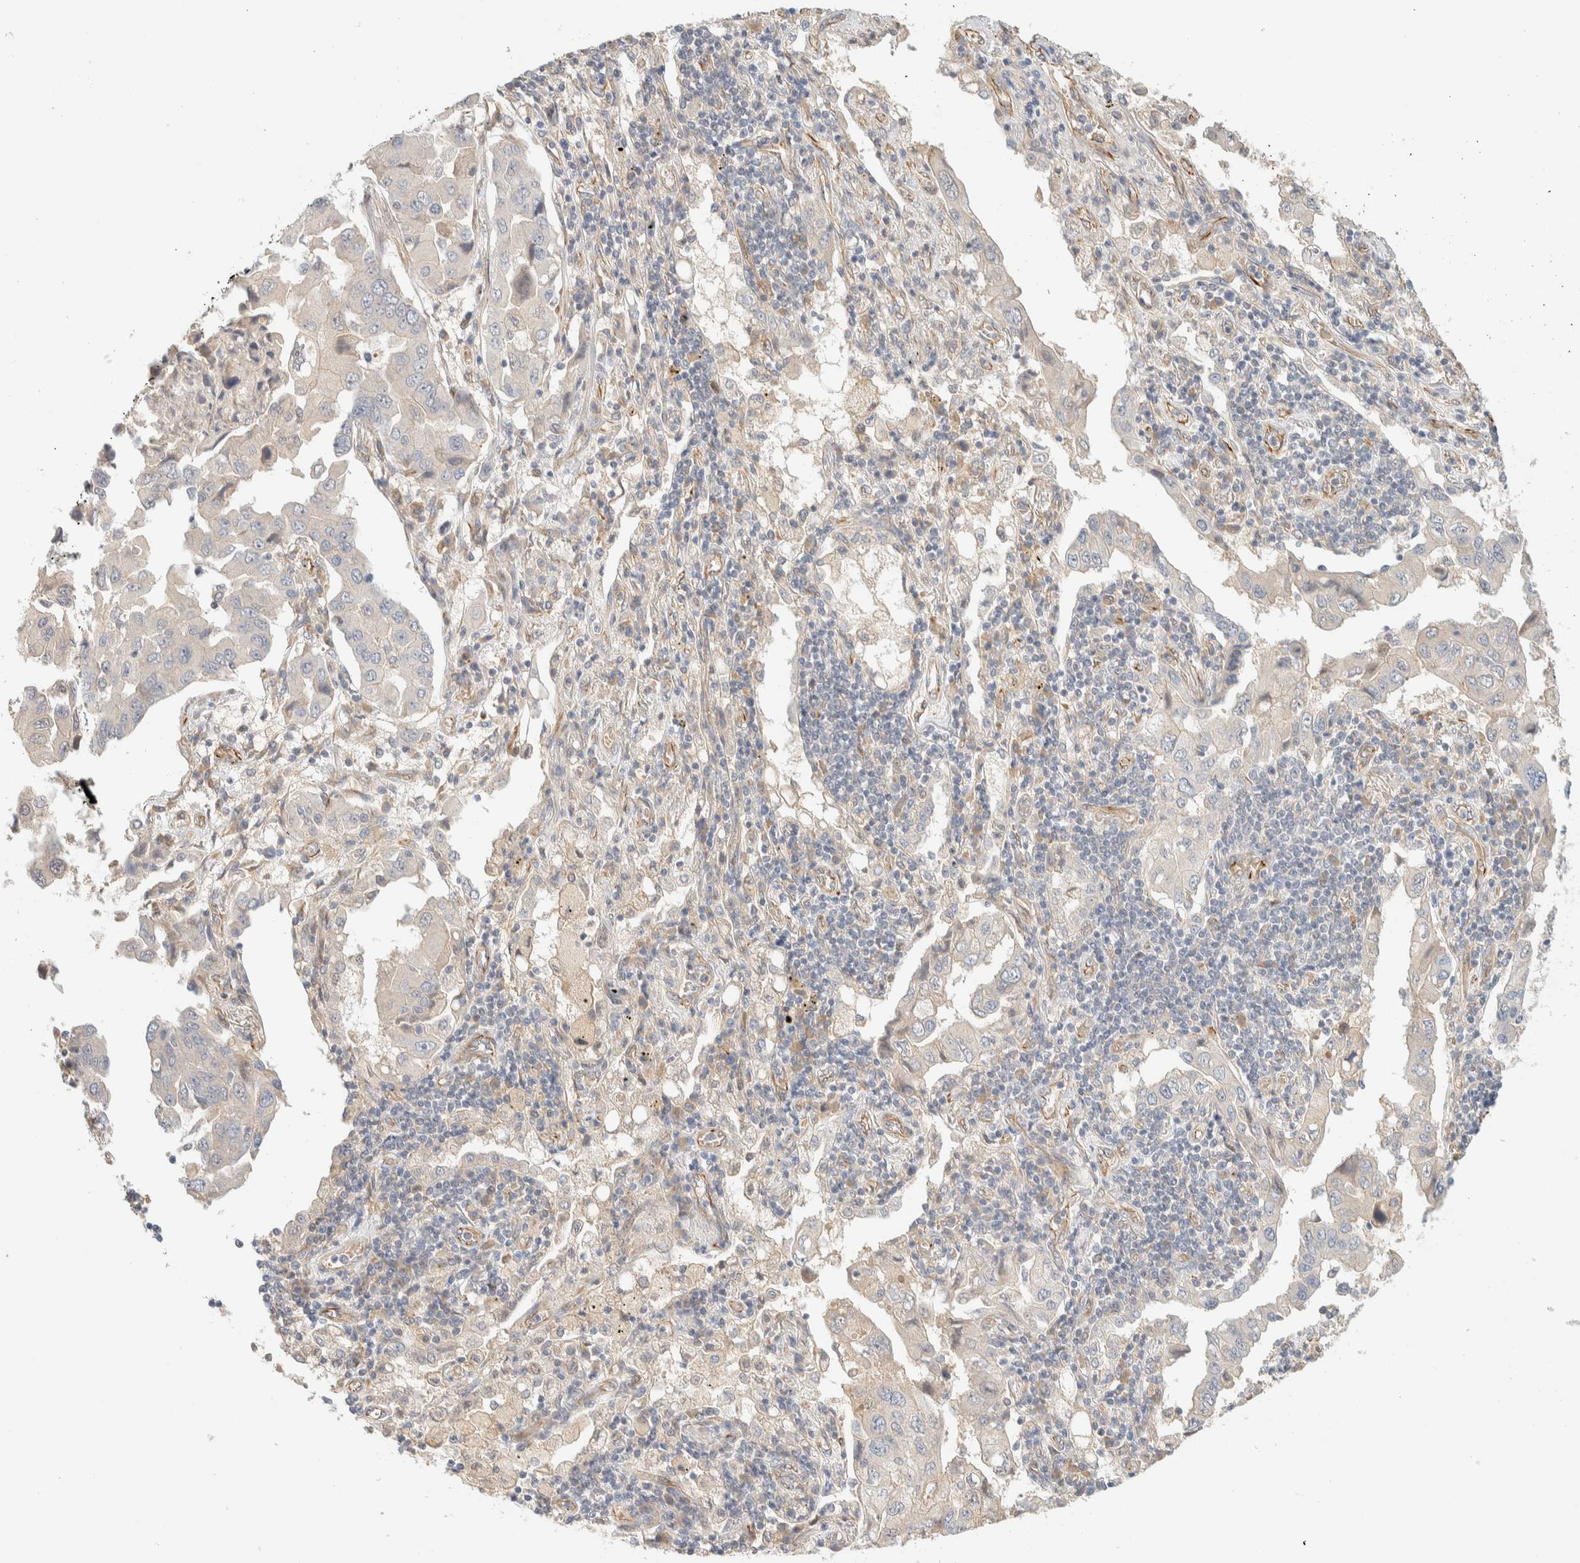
{"staining": {"intensity": "negative", "quantity": "none", "location": "none"}, "tissue": "lung cancer", "cell_type": "Tumor cells", "image_type": "cancer", "snomed": [{"axis": "morphology", "description": "Adenocarcinoma, NOS"}, {"axis": "topography", "description": "Lung"}], "caption": "Tumor cells are negative for brown protein staining in lung adenocarcinoma.", "gene": "FAT1", "patient": {"sex": "female", "age": 65}}